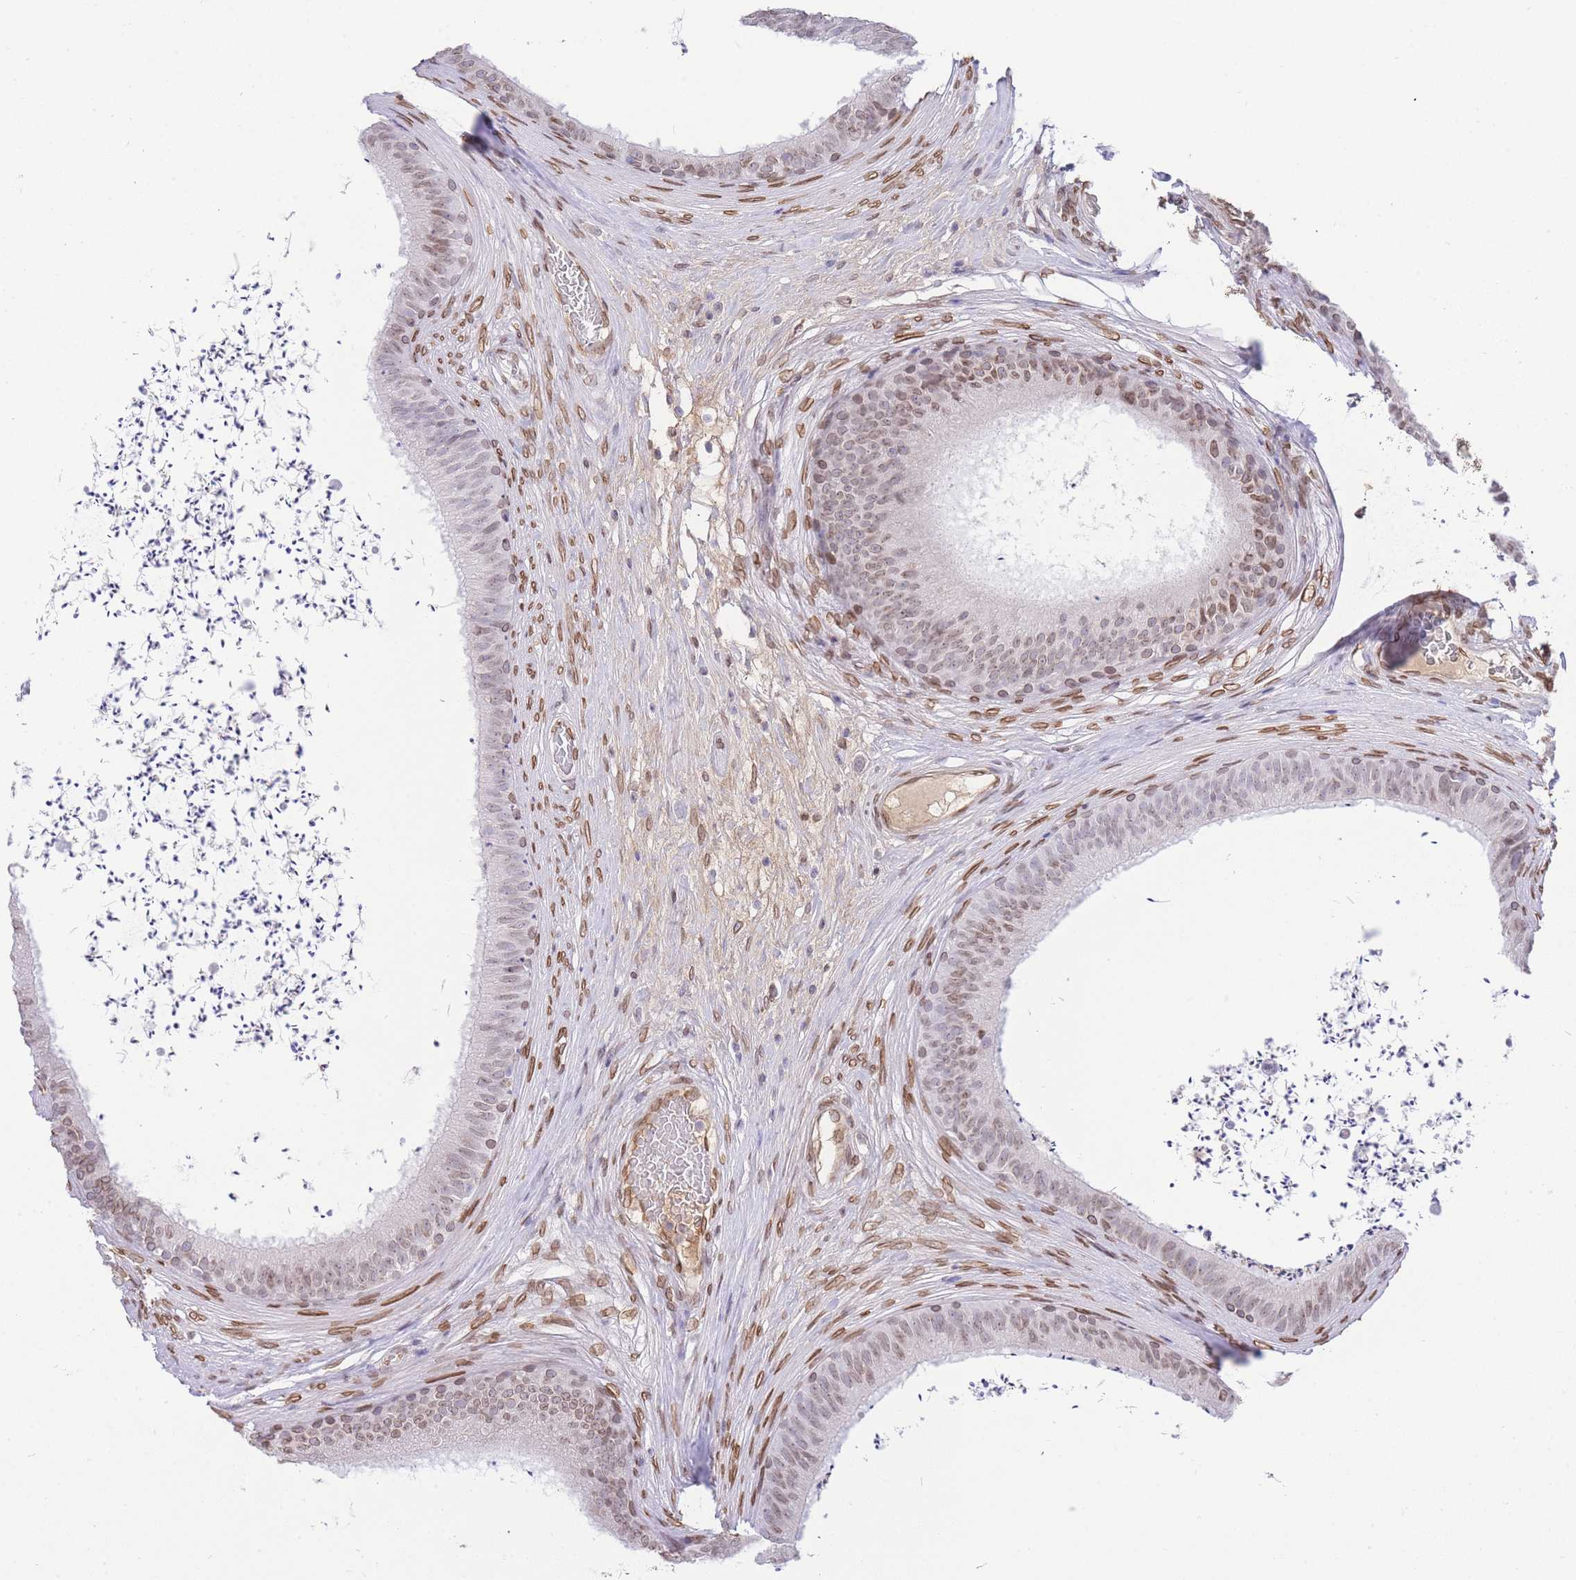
{"staining": {"intensity": "moderate", "quantity": ">75%", "location": "cytoplasmic/membranous,nuclear"}, "tissue": "epididymis", "cell_type": "Glandular cells", "image_type": "normal", "snomed": [{"axis": "morphology", "description": "Normal tissue, NOS"}, {"axis": "topography", "description": "Testis"}, {"axis": "topography", "description": "Epididymis"}], "caption": "Brown immunohistochemical staining in unremarkable human epididymis reveals moderate cytoplasmic/membranous,nuclear expression in about >75% of glandular cells.", "gene": "OR10AD1", "patient": {"sex": "male", "age": 41}}